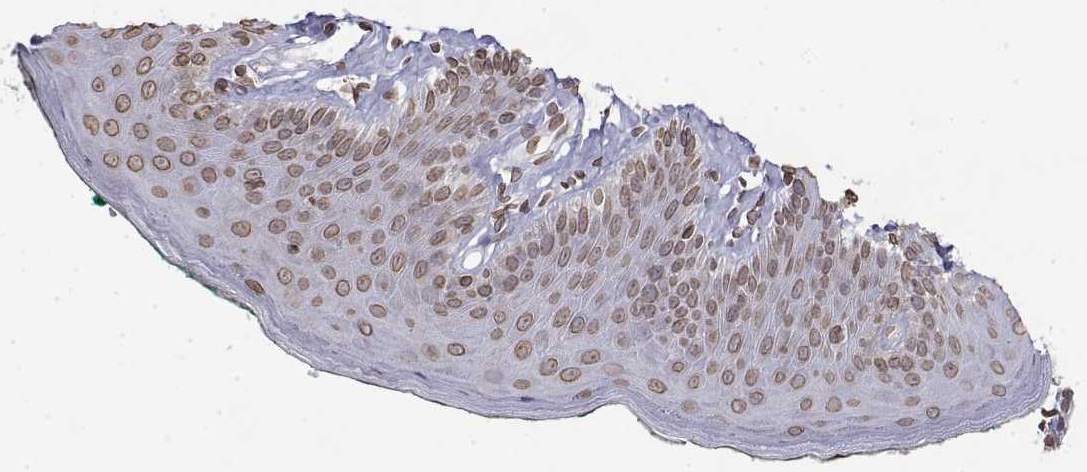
{"staining": {"intensity": "moderate", "quantity": "25%-75%", "location": "nuclear"}, "tissue": "skin", "cell_type": "Epidermal cells", "image_type": "normal", "snomed": [{"axis": "morphology", "description": "Normal tissue, NOS"}, {"axis": "topography", "description": "Vulva"}, {"axis": "topography", "description": "Peripheral nerve tissue"}], "caption": "This photomicrograph shows immunohistochemistry (IHC) staining of benign human skin, with medium moderate nuclear expression in about 25%-75% of epidermal cells.", "gene": "ZNF532", "patient": {"sex": "female", "age": 66}}